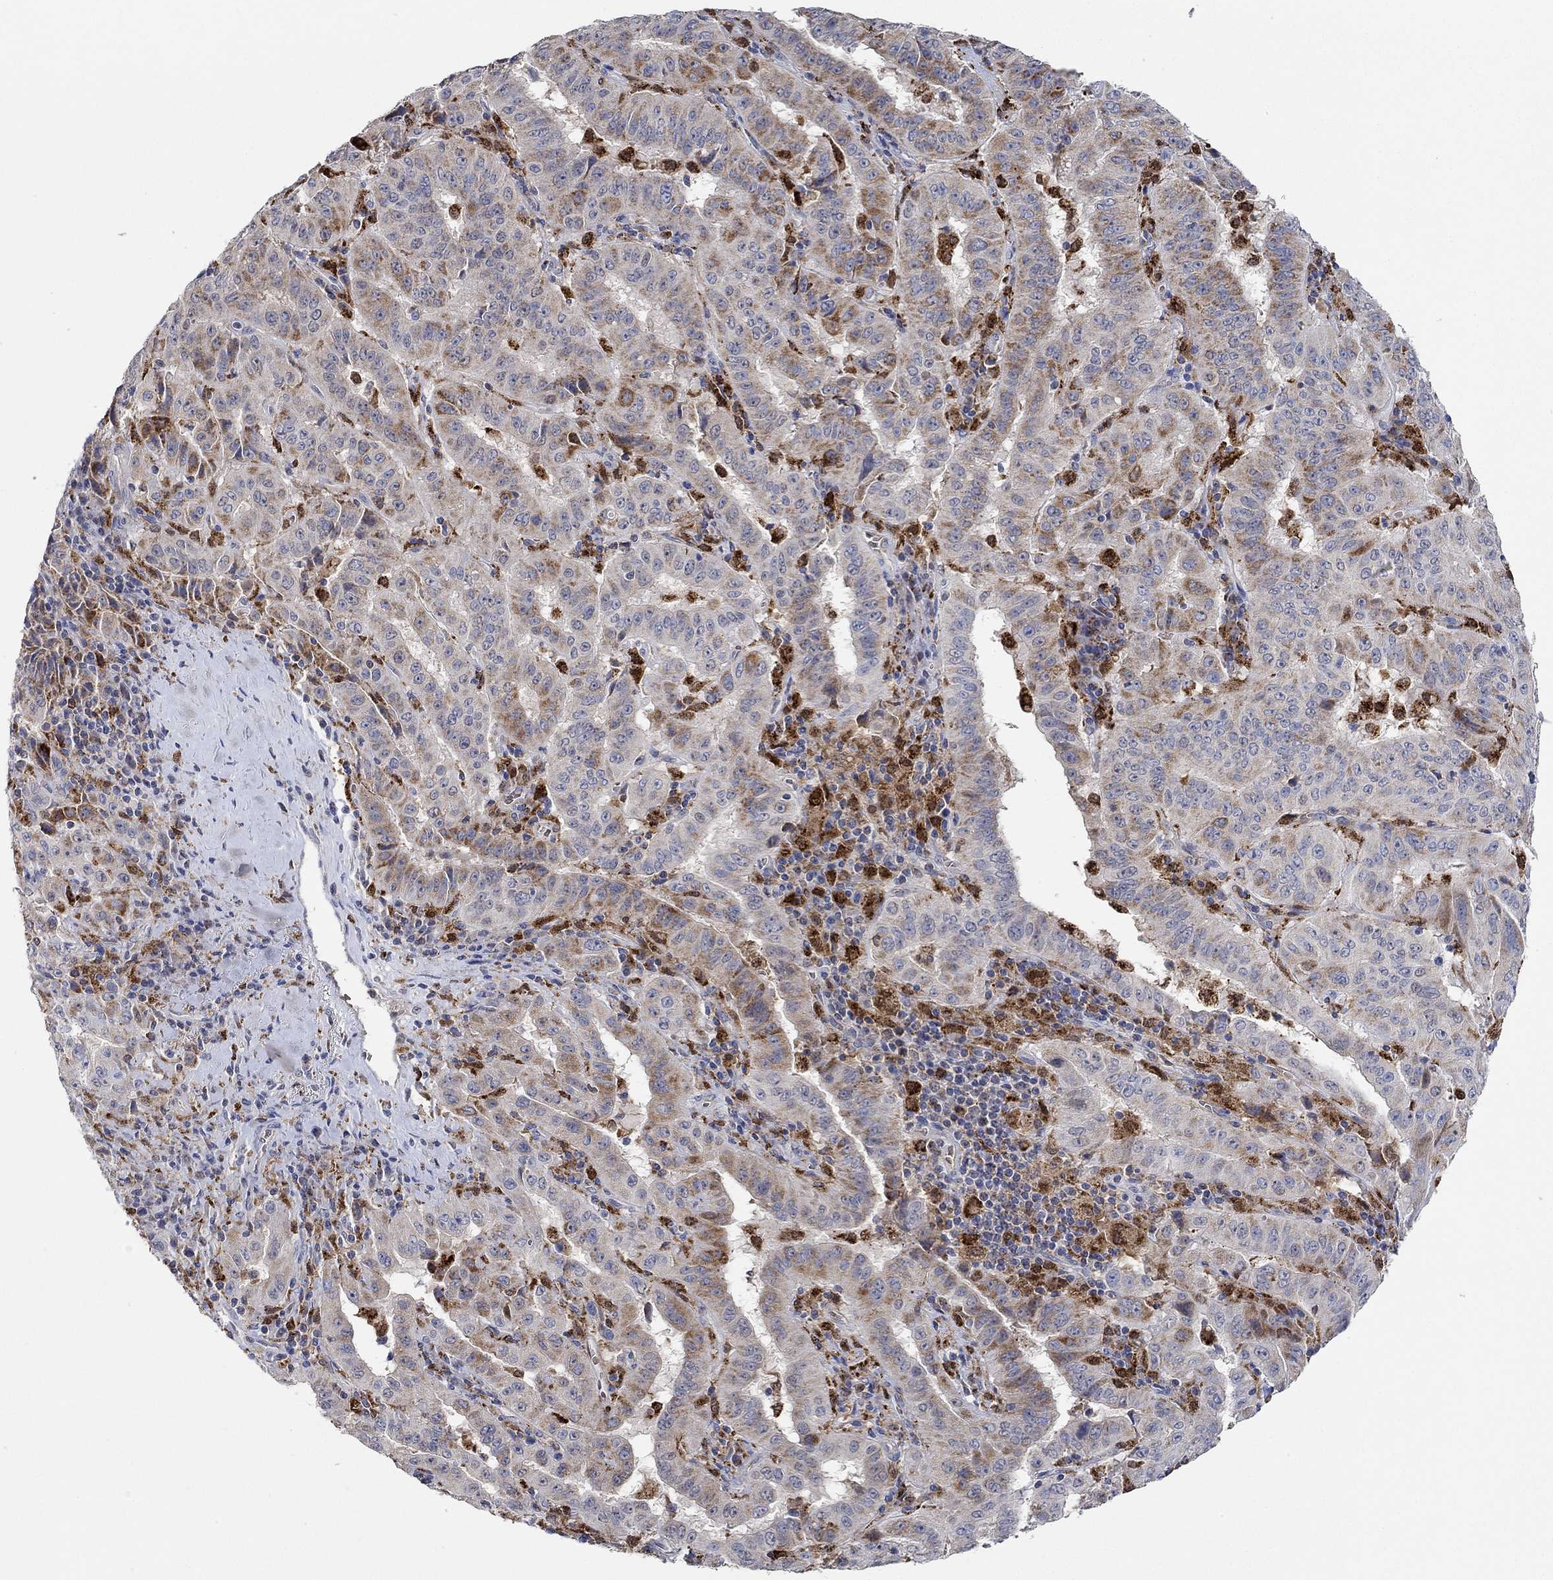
{"staining": {"intensity": "weak", "quantity": "25%-75%", "location": "cytoplasmic/membranous"}, "tissue": "pancreatic cancer", "cell_type": "Tumor cells", "image_type": "cancer", "snomed": [{"axis": "morphology", "description": "Adenocarcinoma, NOS"}, {"axis": "topography", "description": "Pancreas"}], "caption": "This histopathology image demonstrates immunohistochemistry (IHC) staining of human pancreatic cancer, with low weak cytoplasmic/membranous staining in approximately 25%-75% of tumor cells.", "gene": "MPP1", "patient": {"sex": "male", "age": 63}}